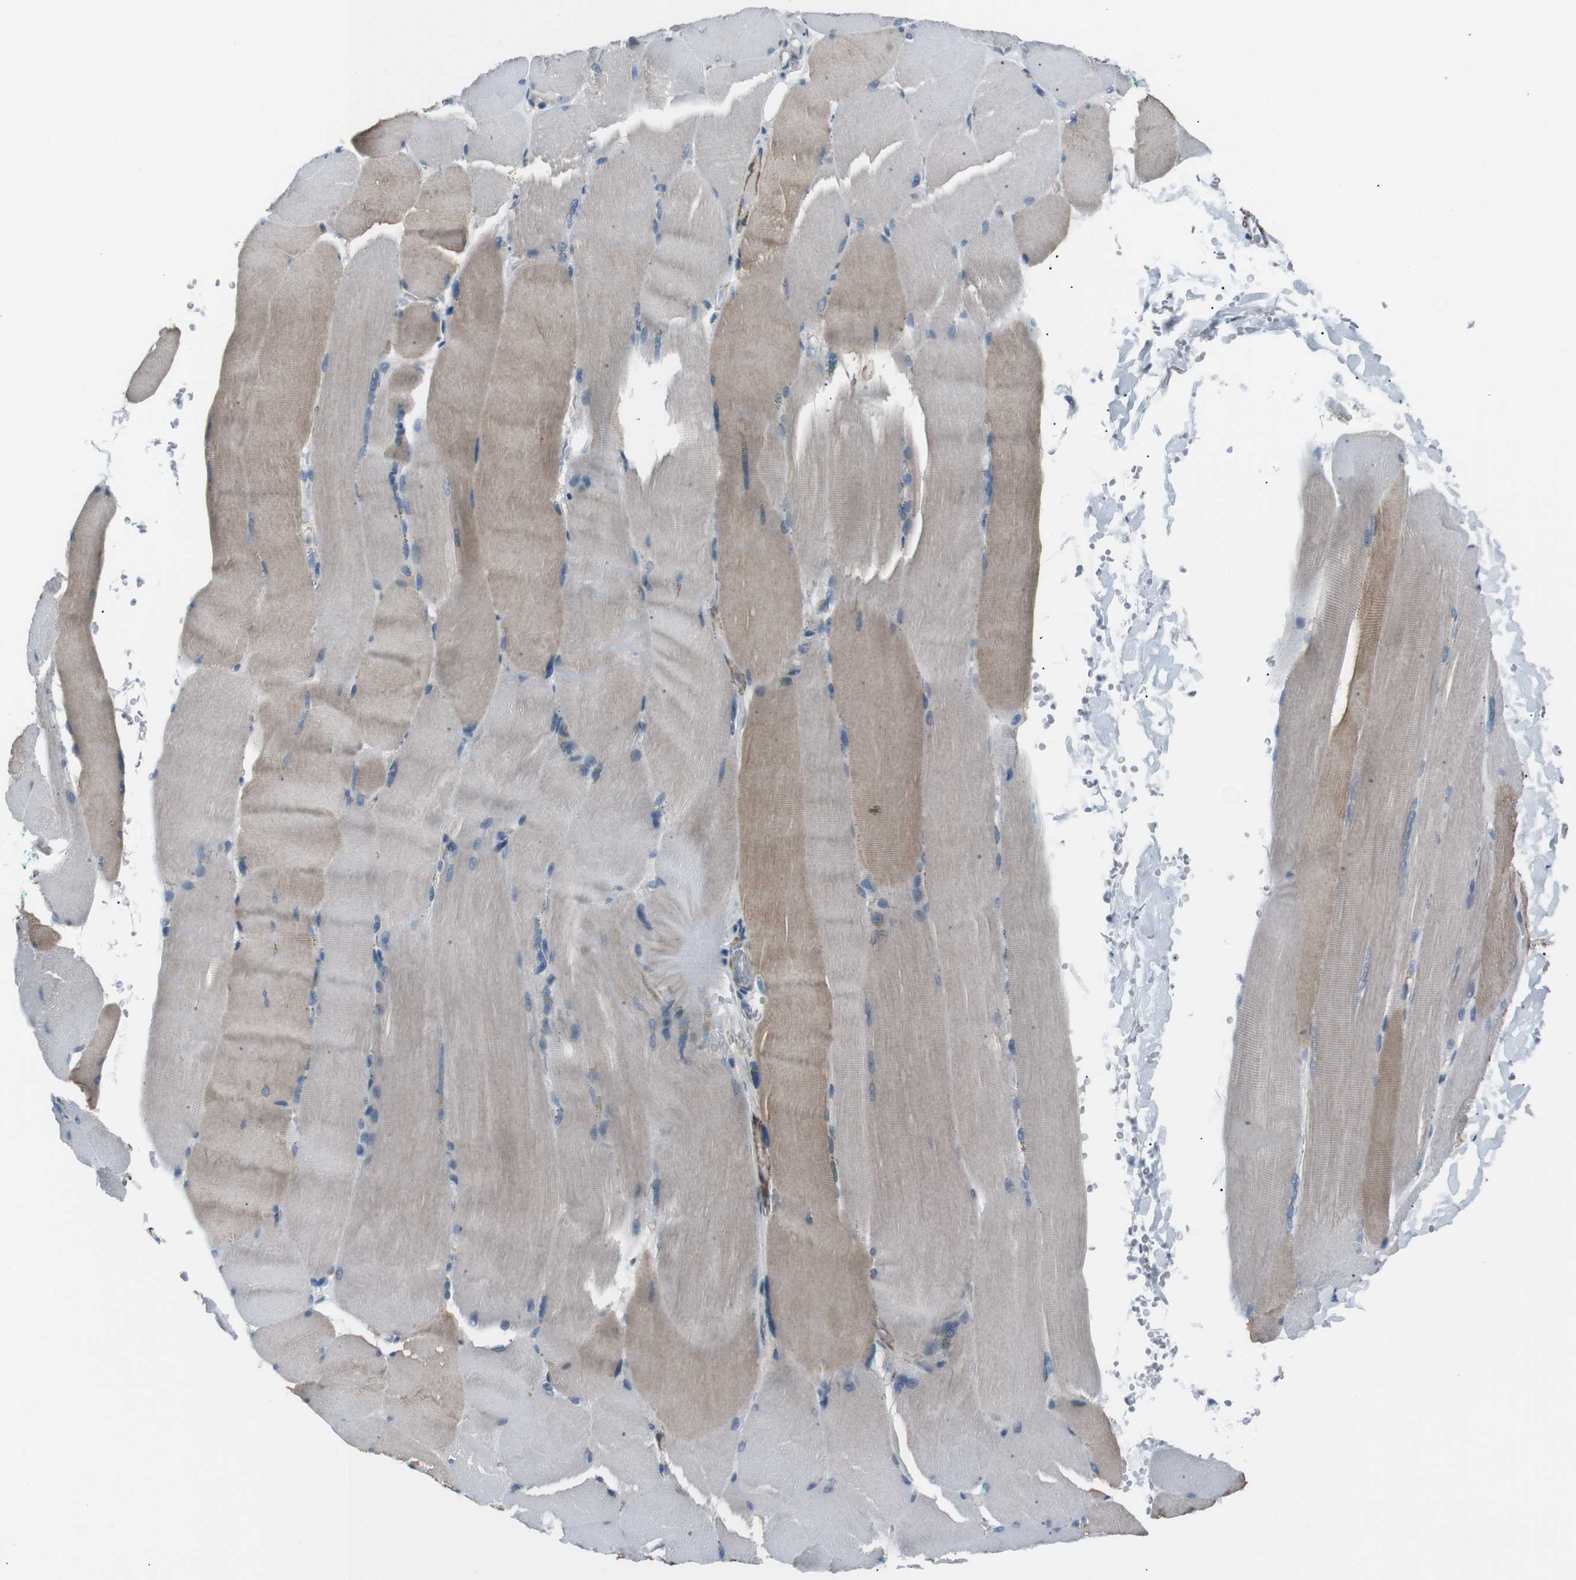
{"staining": {"intensity": "moderate", "quantity": "25%-75%", "location": "cytoplasmic/membranous"}, "tissue": "skeletal muscle", "cell_type": "Myocytes", "image_type": "normal", "snomed": [{"axis": "morphology", "description": "Normal tissue, NOS"}, {"axis": "topography", "description": "Skin"}, {"axis": "topography", "description": "Skeletal muscle"}], "caption": "Myocytes demonstrate moderate cytoplasmic/membranous staining in approximately 25%-75% of cells in unremarkable skeletal muscle.", "gene": "PDLIM5", "patient": {"sex": "male", "age": 83}}